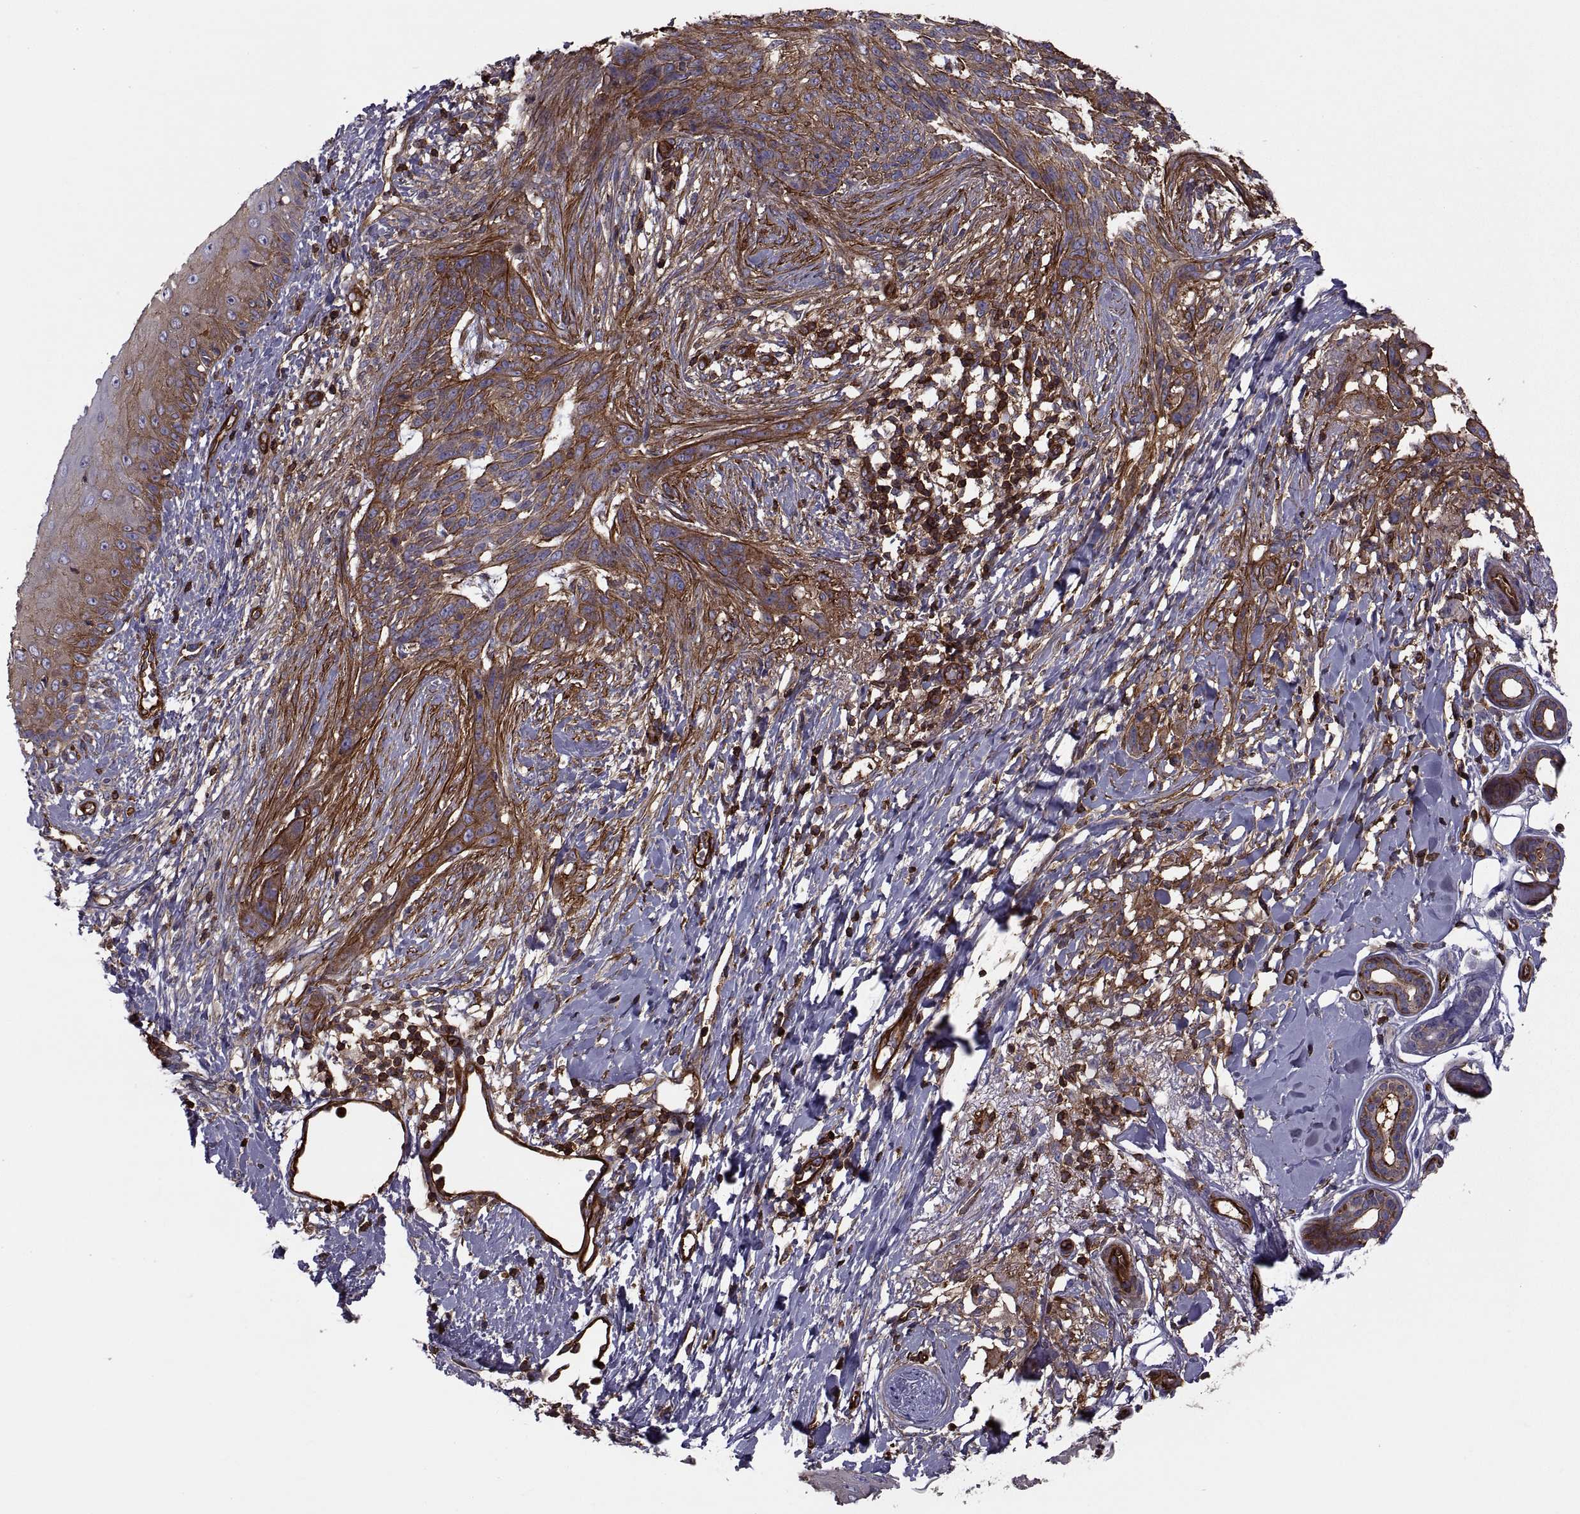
{"staining": {"intensity": "strong", "quantity": ">75%", "location": "cytoplasmic/membranous"}, "tissue": "skin cancer", "cell_type": "Tumor cells", "image_type": "cancer", "snomed": [{"axis": "morphology", "description": "Normal tissue, NOS"}, {"axis": "morphology", "description": "Basal cell carcinoma"}, {"axis": "topography", "description": "Skin"}], "caption": "Immunohistochemical staining of basal cell carcinoma (skin) shows high levels of strong cytoplasmic/membranous protein positivity in approximately >75% of tumor cells.", "gene": "MYH9", "patient": {"sex": "male", "age": 84}}